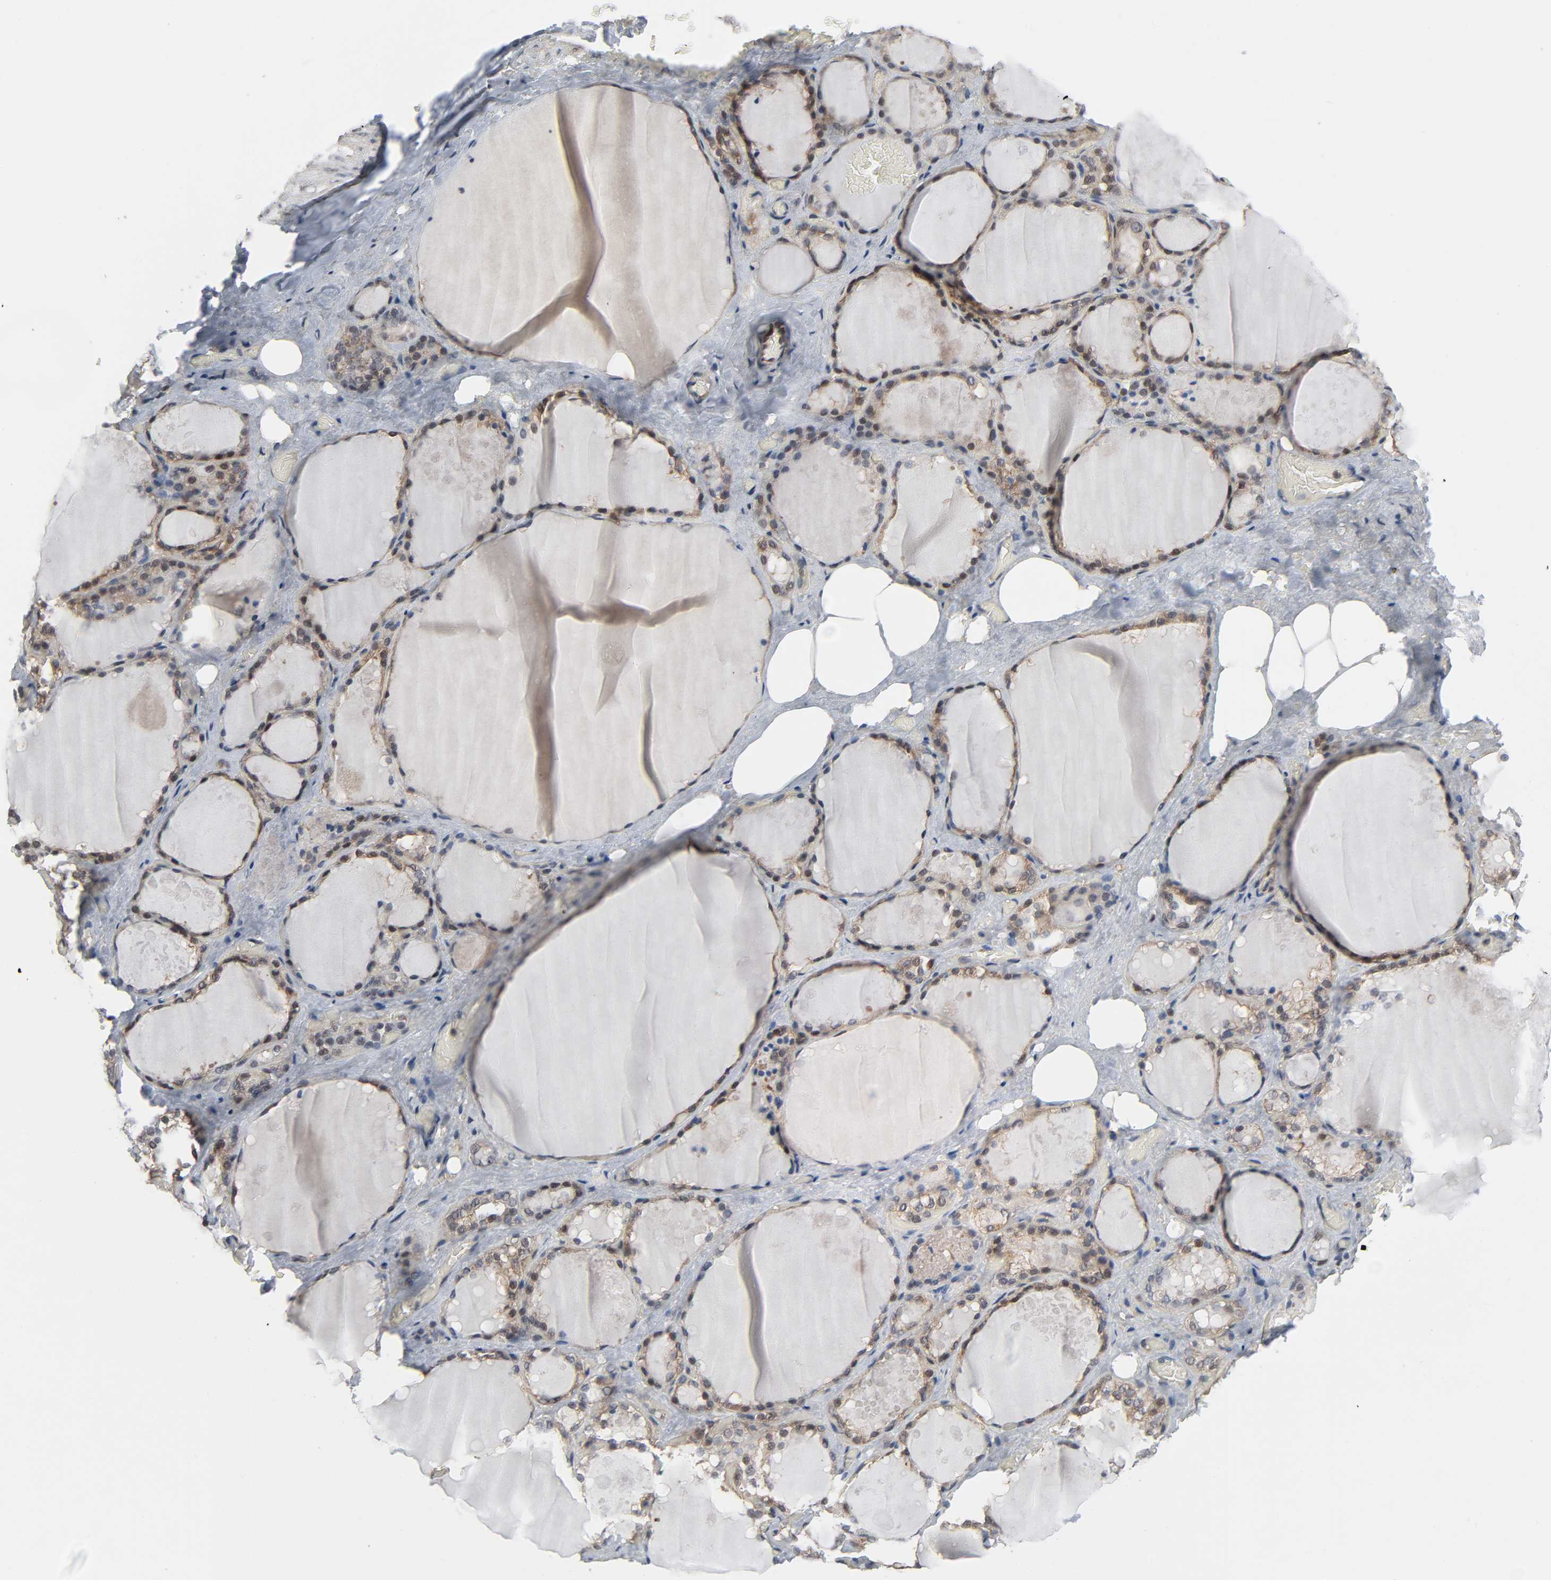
{"staining": {"intensity": "strong", "quantity": ">75%", "location": "cytoplasmic/membranous"}, "tissue": "thyroid gland", "cell_type": "Glandular cells", "image_type": "normal", "snomed": [{"axis": "morphology", "description": "Normal tissue, NOS"}, {"axis": "topography", "description": "Thyroid gland"}], "caption": "Glandular cells reveal strong cytoplasmic/membranous expression in approximately >75% of cells in unremarkable thyroid gland. (IHC, brightfield microscopy, high magnification).", "gene": "GSK3A", "patient": {"sex": "male", "age": 61}}